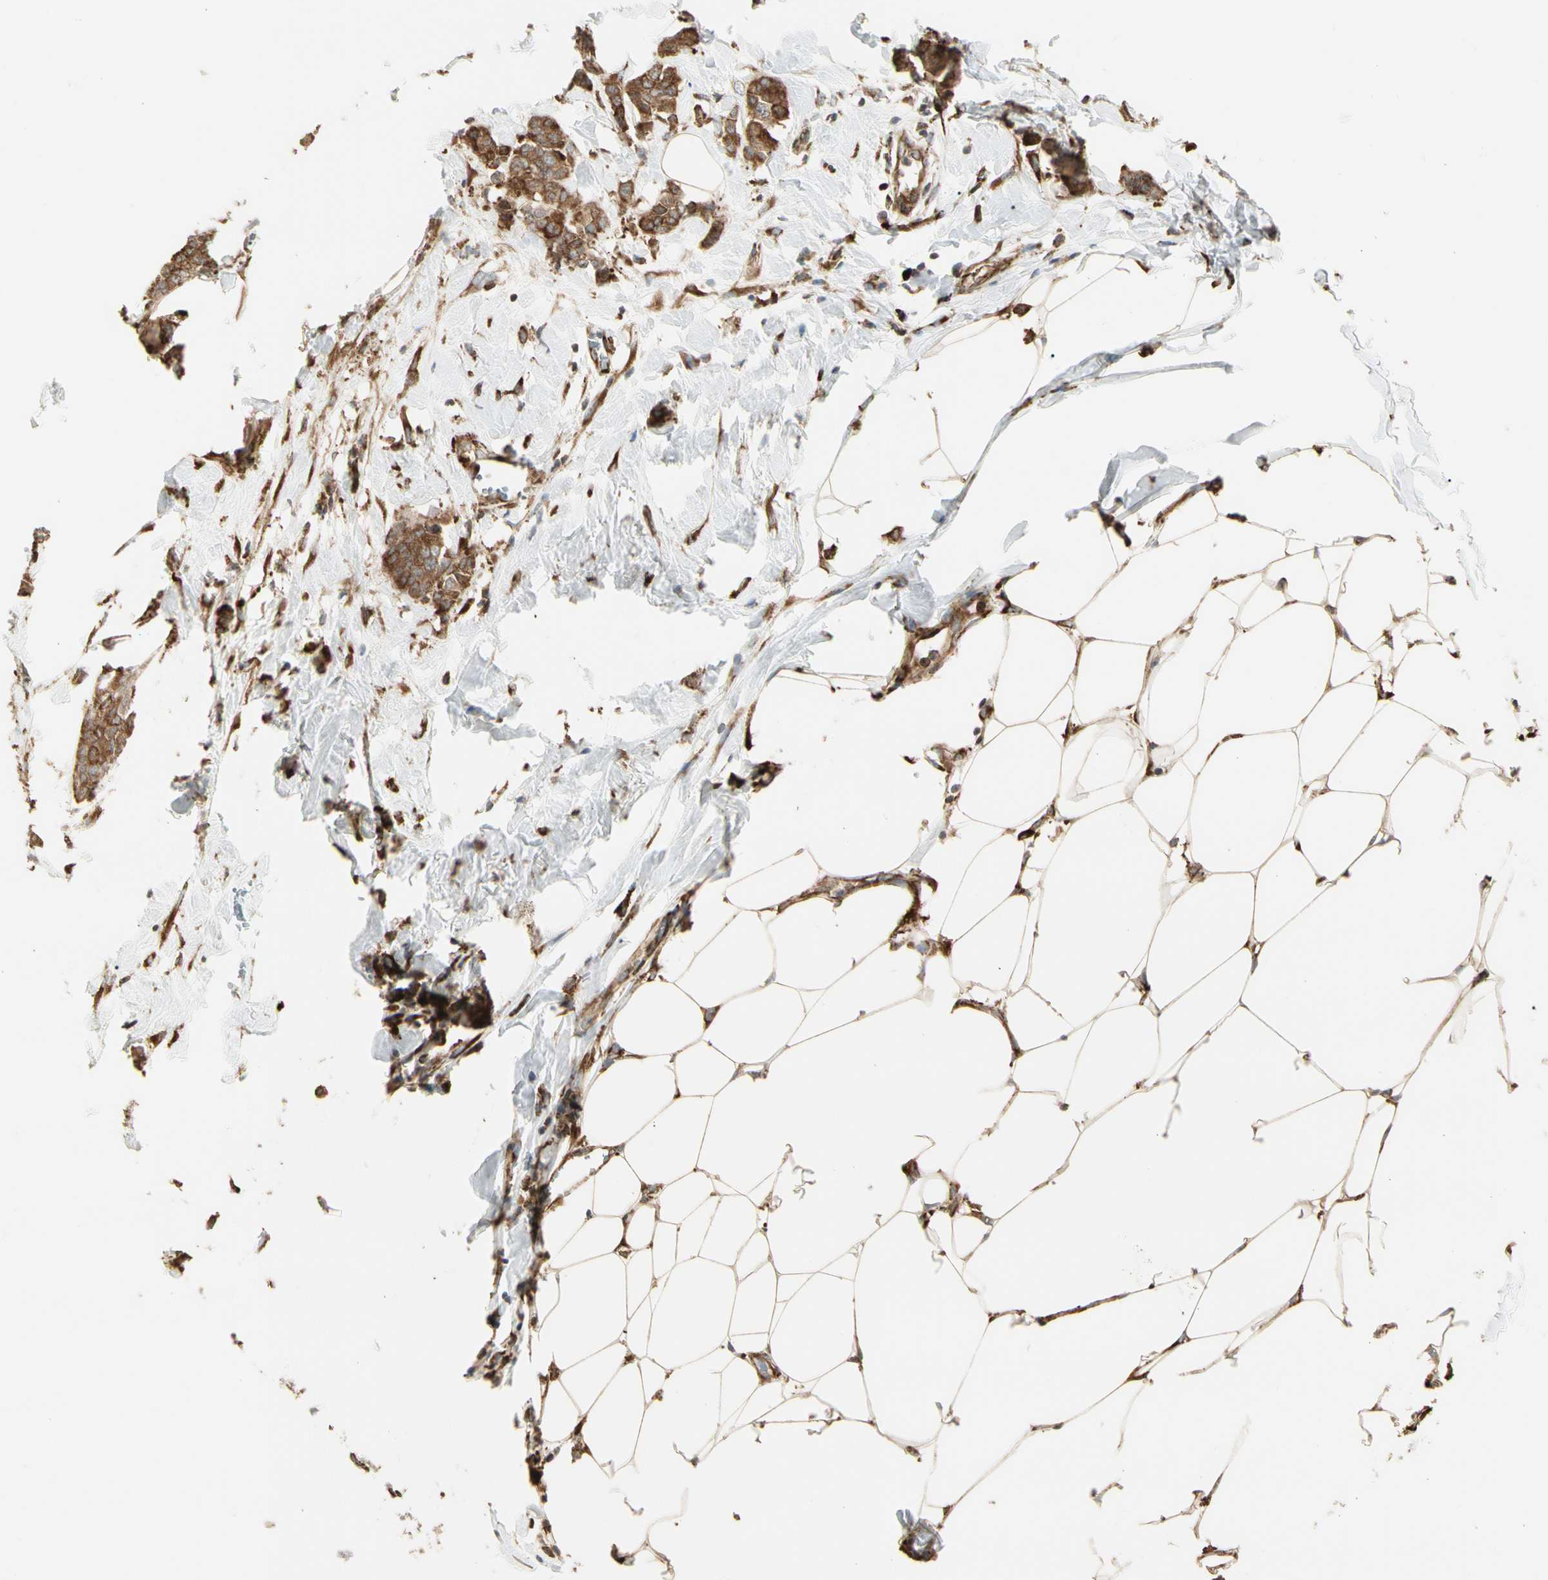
{"staining": {"intensity": "strong", "quantity": ">75%", "location": "cytoplasmic/membranous"}, "tissue": "breast cancer", "cell_type": "Tumor cells", "image_type": "cancer", "snomed": [{"axis": "morphology", "description": "Normal tissue, NOS"}, {"axis": "morphology", "description": "Duct carcinoma"}, {"axis": "topography", "description": "Breast"}], "caption": "A photomicrograph showing strong cytoplasmic/membranous positivity in about >75% of tumor cells in breast invasive ductal carcinoma, as visualized by brown immunohistochemical staining.", "gene": "HSP90B1", "patient": {"sex": "female", "age": 40}}